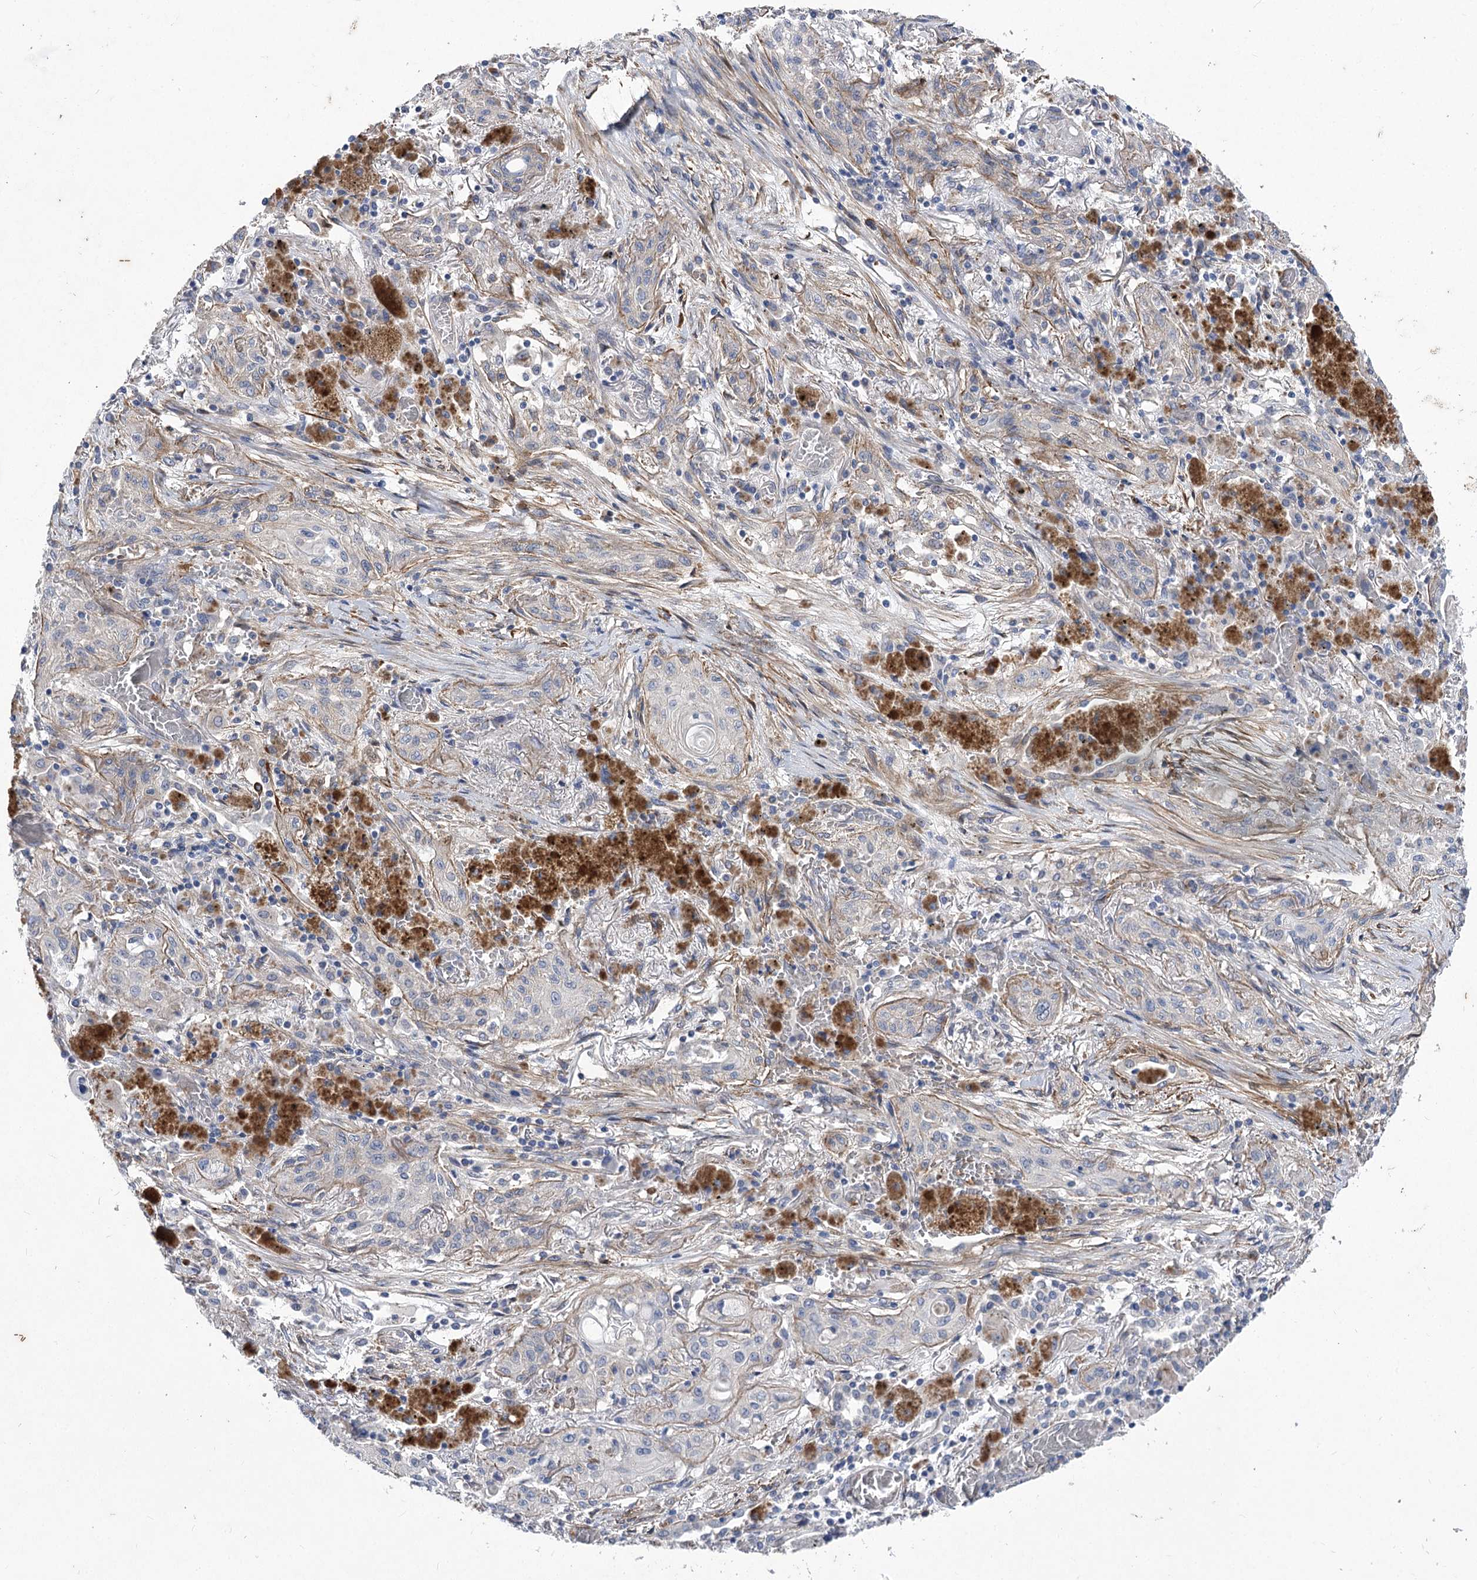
{"staining": {"intensity": "negative", "quantity": "none", "location": "none"}, "tissue": "lung cancer", "cell_type": "Tumor cells", "image_type": "cancer", "snomed": [{"axis": "morphology", "description": "Squamous cell carcinoma, NOS"}, {"axis": "topography", "description": "Lung"}], "caption": "Tumor cells are negative for brown protein staining in squamous cell carcinoma (lung).", "gene": "RDH16", "patient": {"sex": "female", "age": 47}}